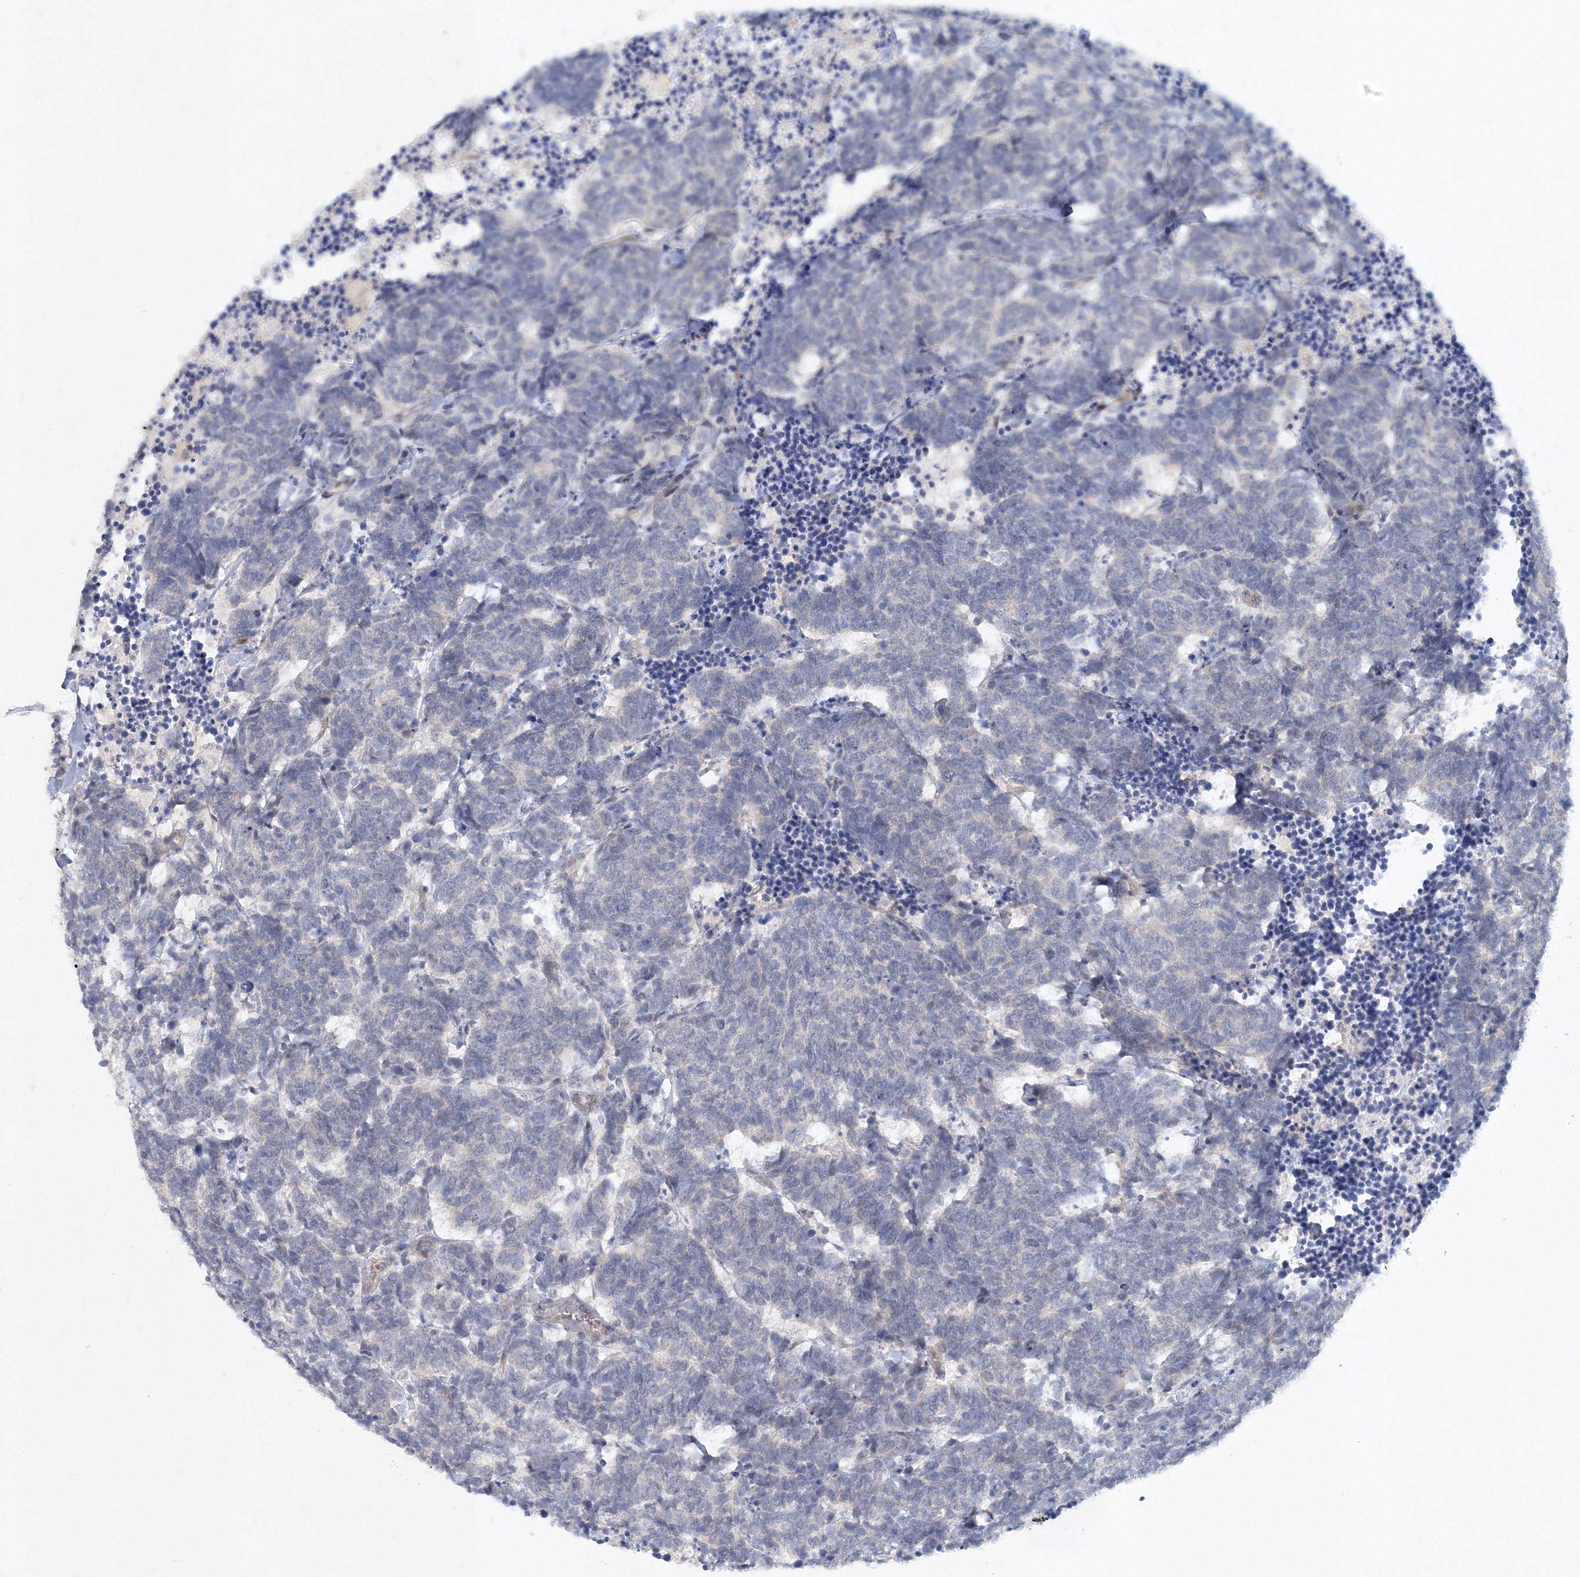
{"staining": {"intensity": "negative", "quantity": "none", "location": "none"}, "tissue": "carcinoid", "cell_type": "Tumor cells", "image_type": "cancer", "snomed": [{"axis": "morphology", "description": "Carcinoma, NOS"}, {"axis": "morphology", "description": "Carcinoid, malignant, NOS"}, {"axis": "topography", "description": "Urinary bladder"}], "caption": "Histopathology image shows no protein staining in tumor cells of carcinoma tissue. (DAB (3,3'-diaminobenzidine) immunohistochemistry (IHC) visualized using brightfield microscopy, high magnification).", "gene": "SH3BP5", "patient": {"sex": "male", "age": 57}}